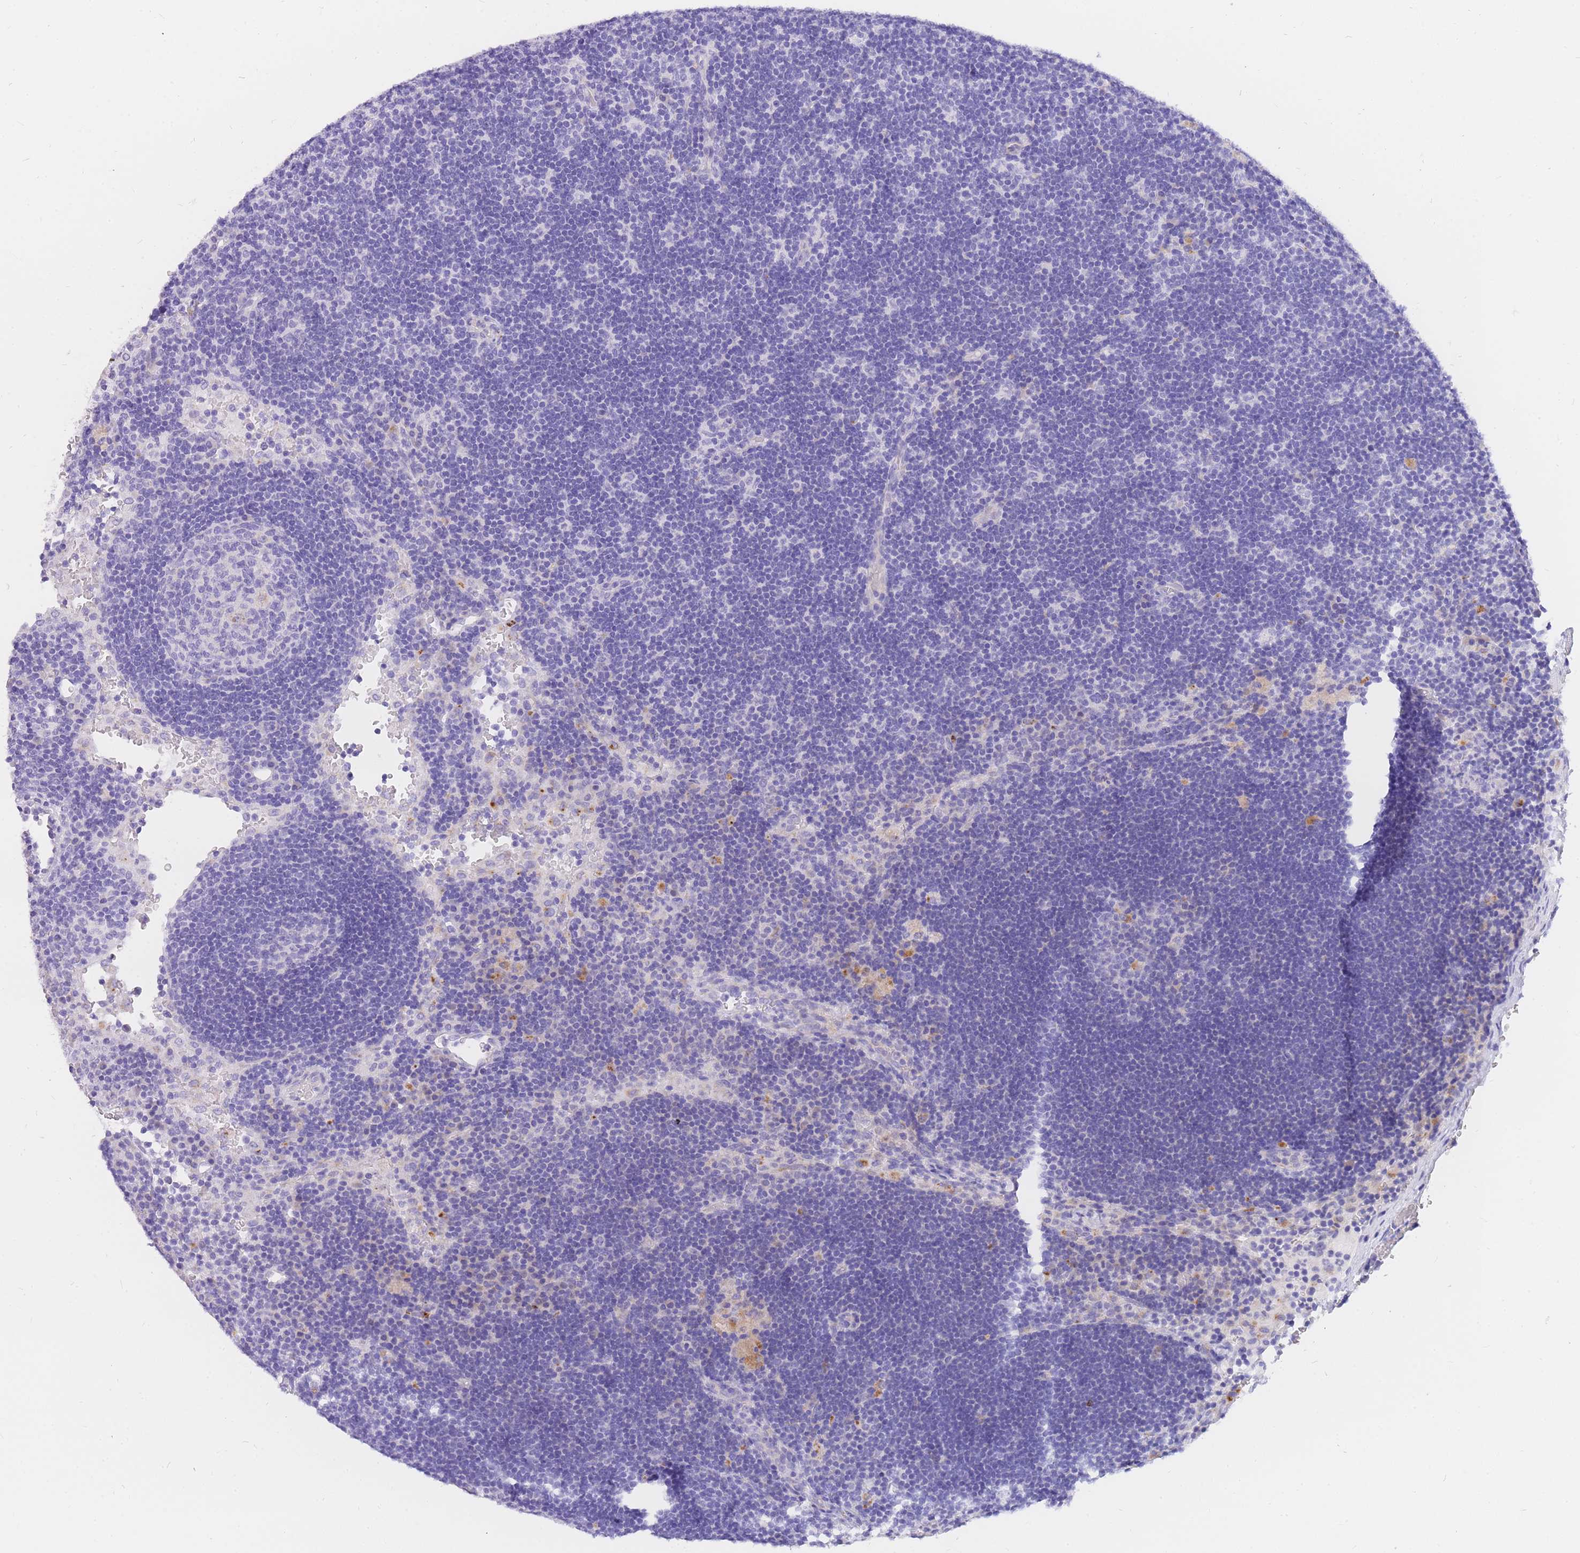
{"staining": {"intensity": "negative", "quantity": "none", "location": "none"}, "tissue": "lymph node", "cell_type": "Germinal center cells", "image_type": "normal", "snomed": [{"axis": "morphology", "description": "Normal tissue, NOS"}, {"axis": "topography", "description": "Lymph node"}], "caption": "Germinal center cells are negative for brown protein staining in benign lymph node. (Brightfield microscopy of DAB (3,3'-diaminobenzidine) IHC at high magnification).", "gene": "UPK1A", "patient": {"sex": "male", "age": 62}}